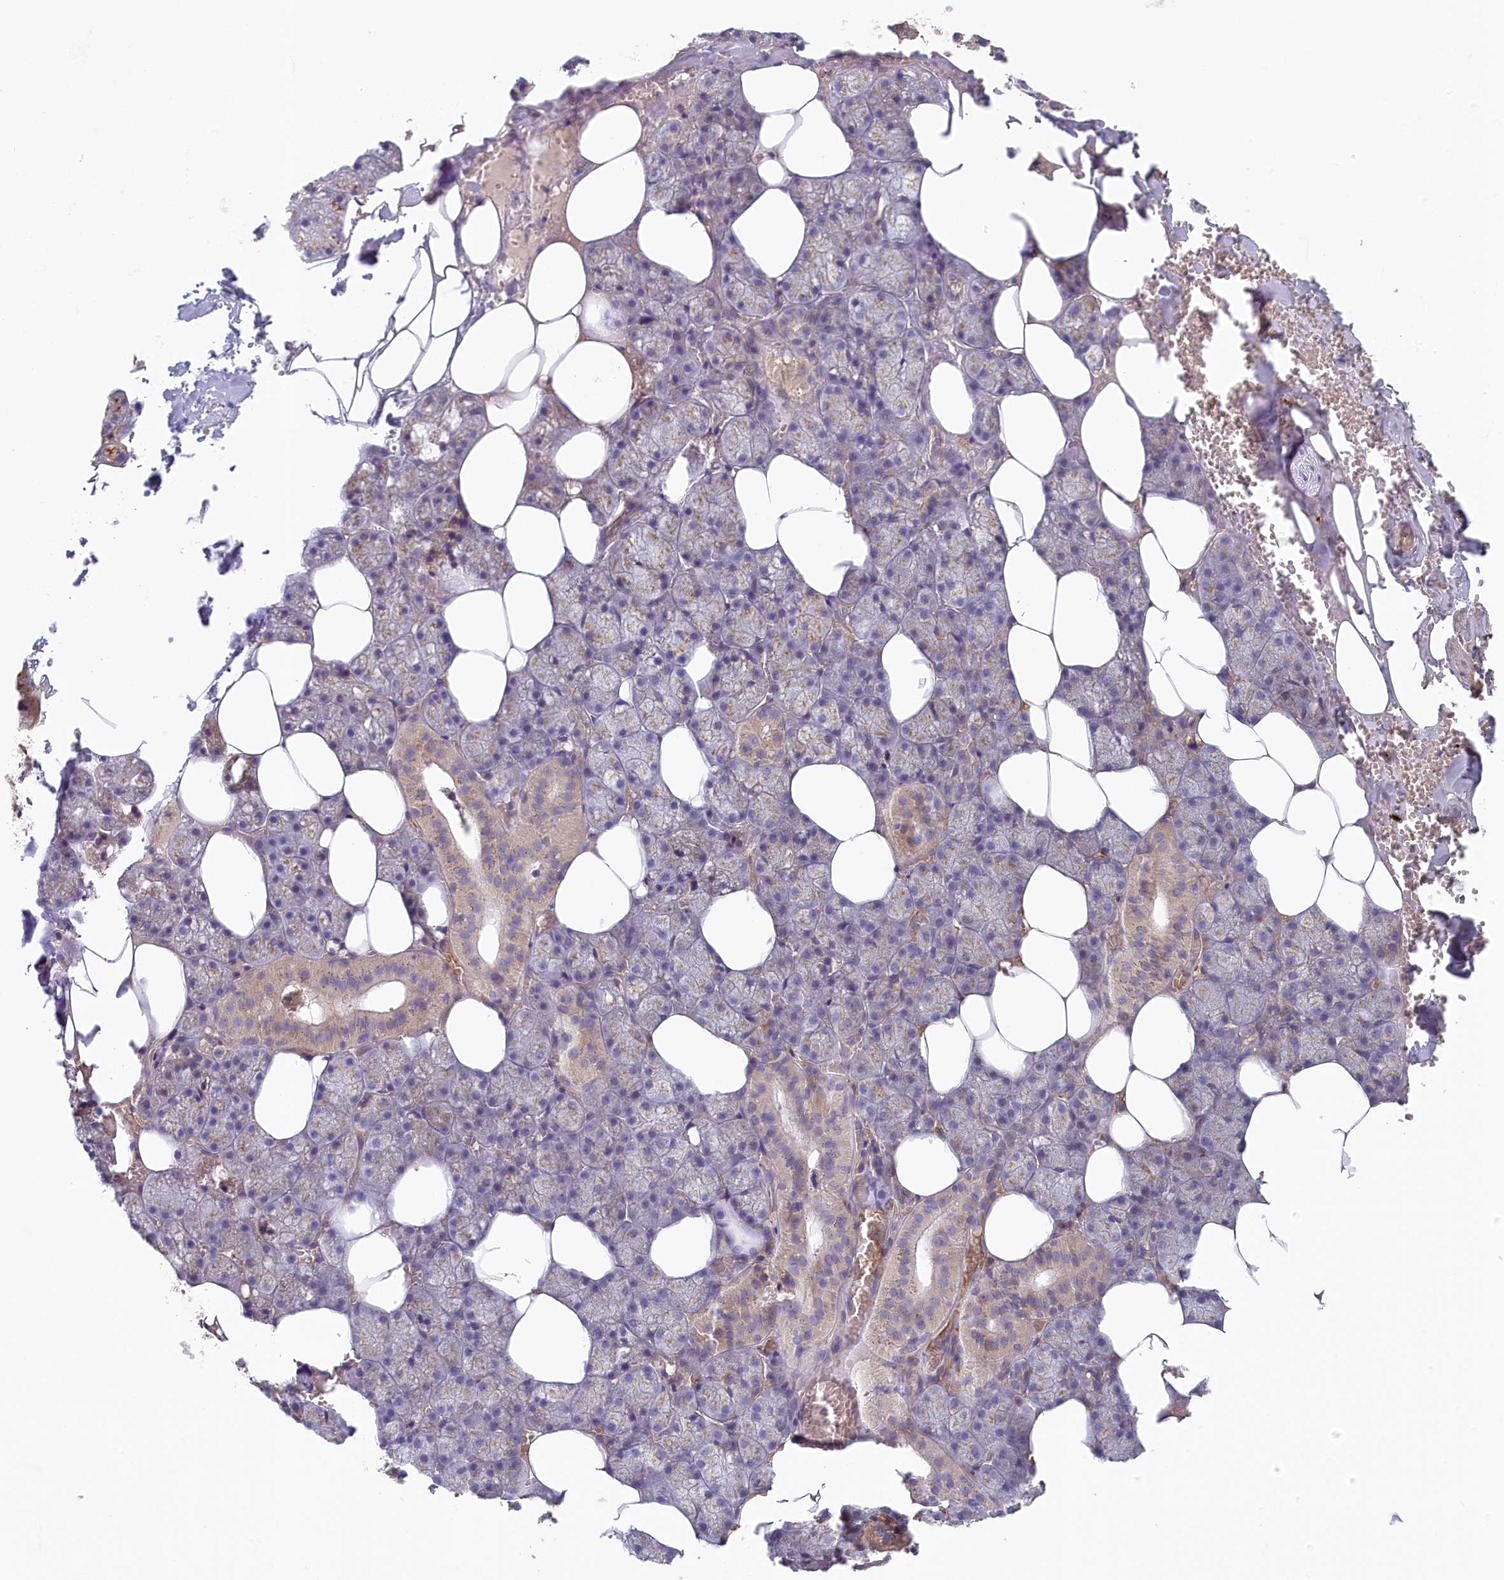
{"staining": {"intensity": "moderate", "quantity": "25%-75%", "location": "cytoplasmic/membranous"}, "tissue": "salivary gland", "cell_type": "Glandular cells", "image_type": "normal", "snomed": [{"axis": "morphology", "description": "Normal tissue, NOS"}, {"axis": "topography", "description": "Salivary gland"}], "caption": "Protein staining of benign salivary gland shows moderate cytoplasmic/membranous expression in about 25%-75% of glandular cells. (brown staining indicates protein expression, while blue staining denotes nuclei).", "gene": "STX16", "patient": {"sex": "male", "age": 62}}